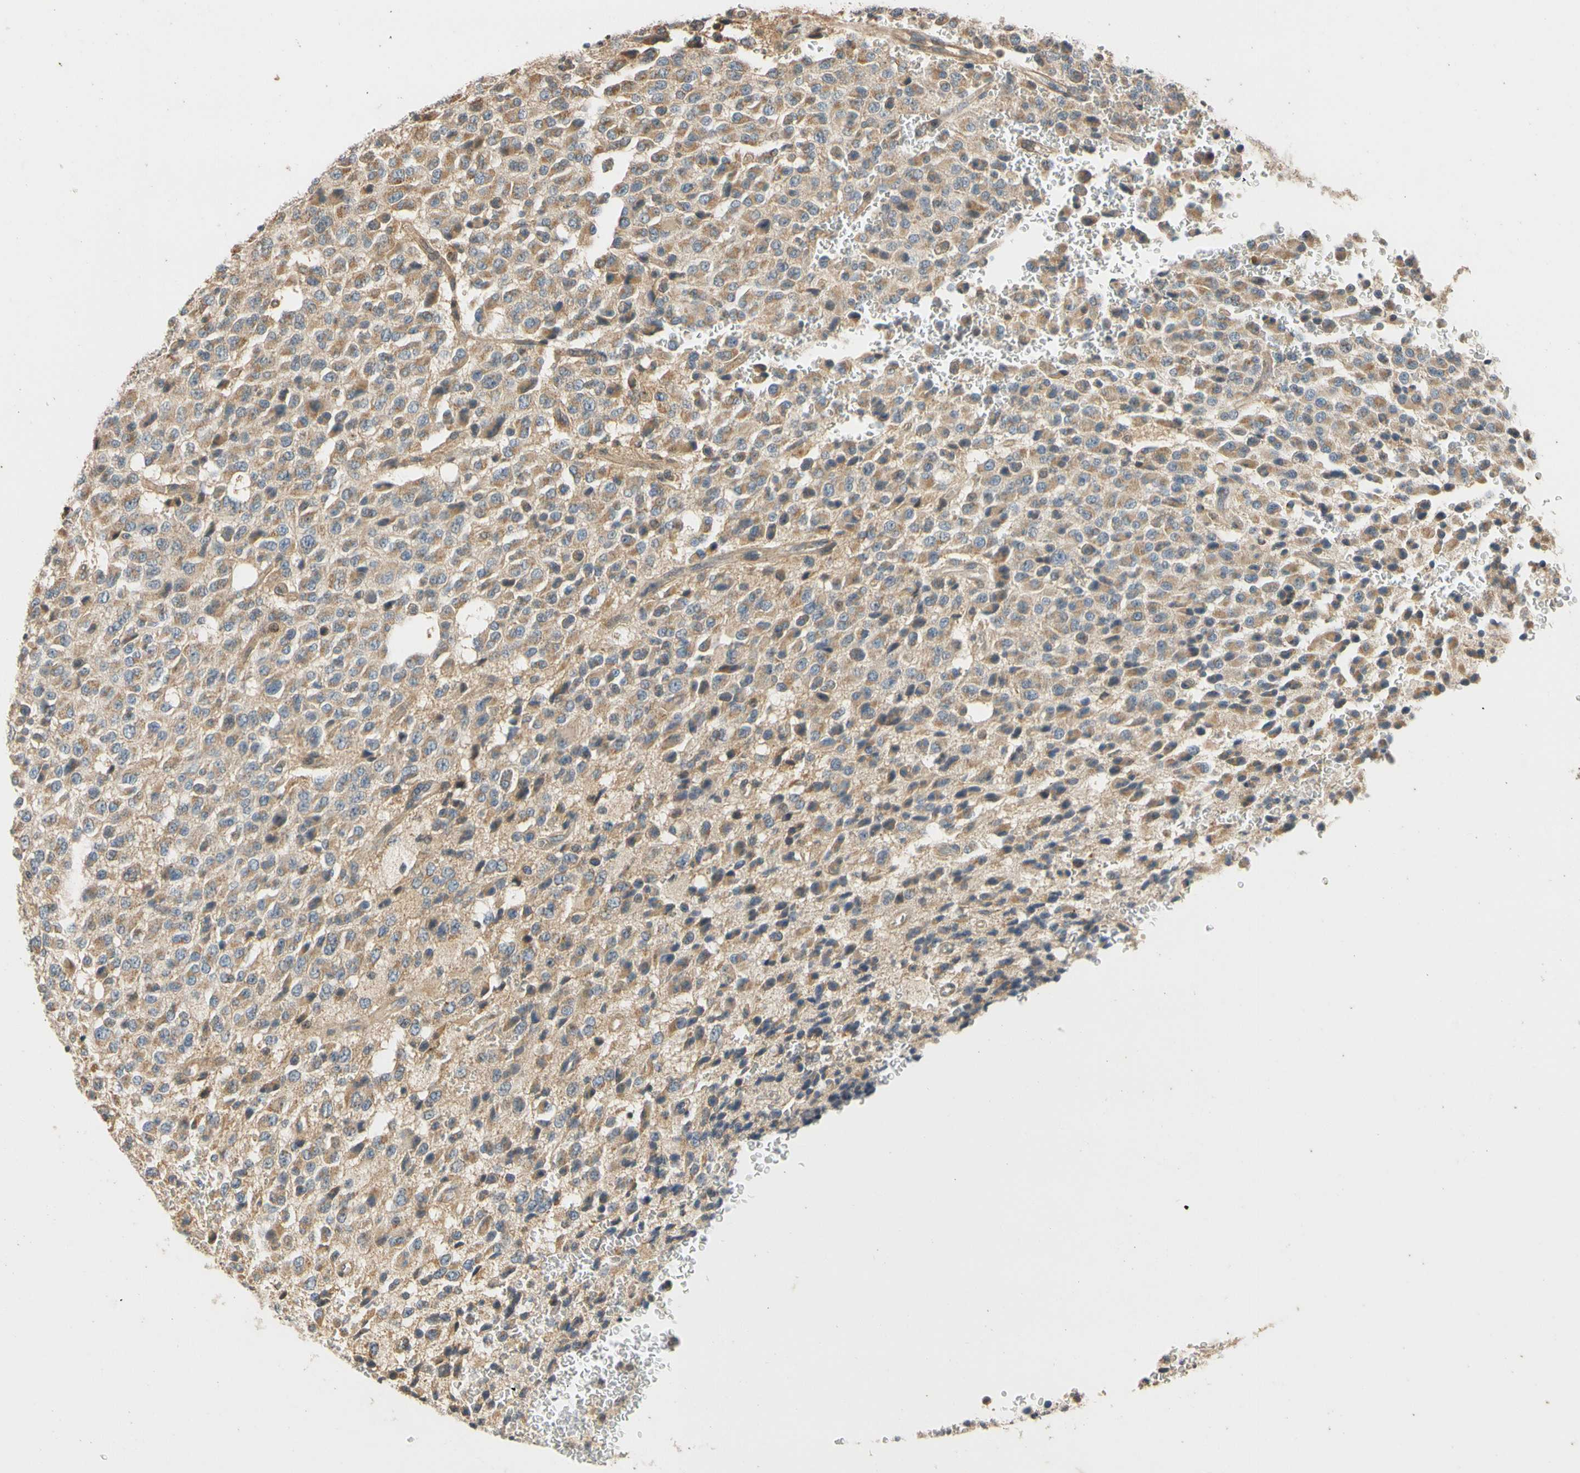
{"staining": {"intensity": "moderate", "quantity": ">75%", "location": "cytoplasmic/membranous"}, "tissue": "glioma", "cell_type": "Tumor cells", "image_type": "cancer", "snomed": [{"axis": "morphology", "description": "Glioma, malignant, High grade"}, {"axis": "topography", "description": "pancreas cauda"}], "caption": "Malignant glioma (high-grade) stained with immunohistochemistry (IHC) displays moderate cytoplasmic/membranous staining in approximately >75% of tumor cells. The staining is performed using DAB brown chromogen to label protein expression. The nuclei are counter-stained blue using hematoxylin.", "gene": "ATP2C1", "patient": {"sex": "male", "age": 60}}